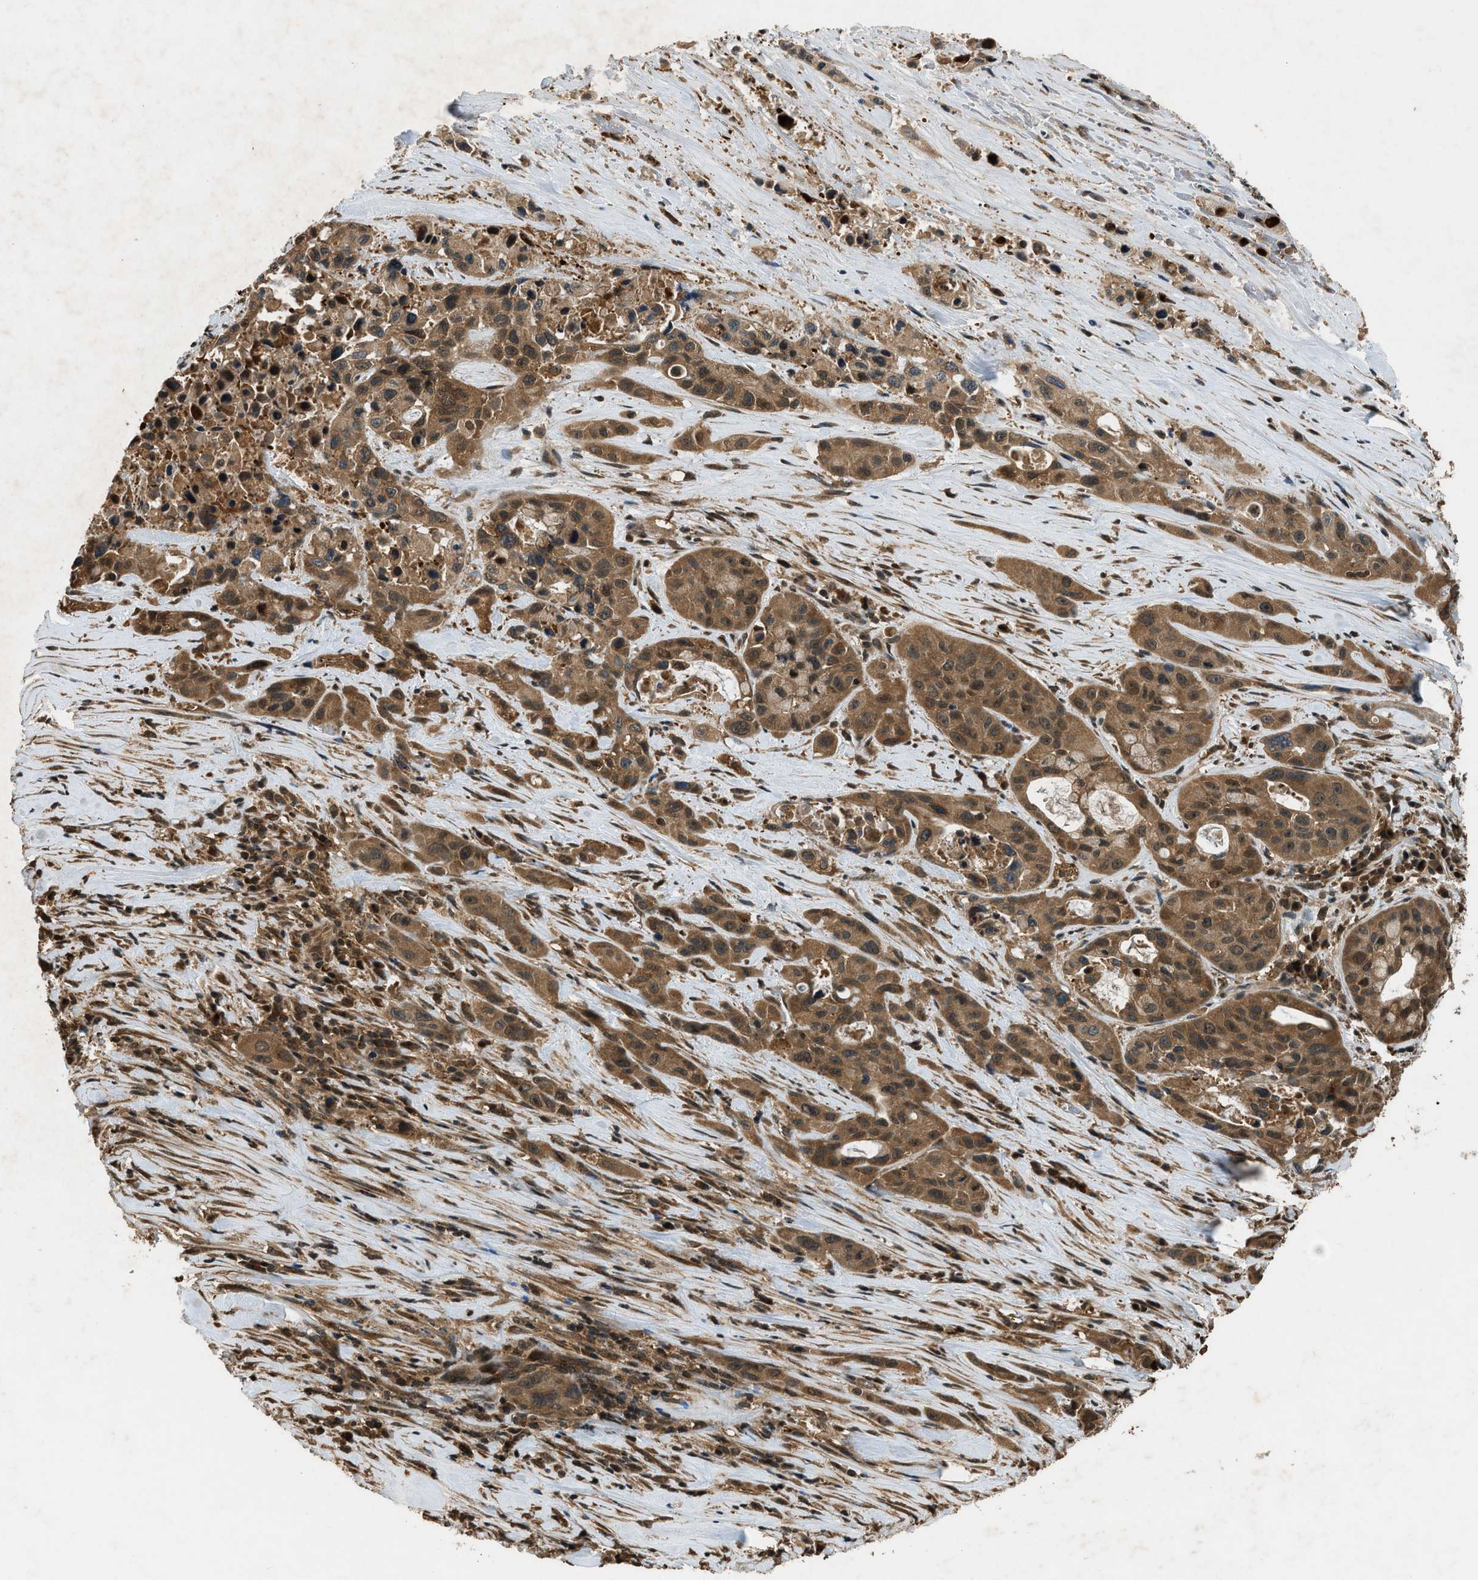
{"staining": {"intensity": "moderate", "quantity": ">75%", "location": "cytoplasmic/membranous"}, "tissue": "pancreatic cancer", "cell_type": "Tumor cells", "image_type": "cancer", "snomed": [{"axis": "morphology", "description": "Adenocarcinoma, NOS"}, {"axis": "topography", "description": "Pancreas"}], "caption": "Immunohistochemistry of pancreatic adenocarcinoma reveals medium levels of moderate cytoplasmic/membranous expression in about >75% of tumor cells.", "gene": "RPS6KB1", "patient": {"sex": "male", "age": 55}}